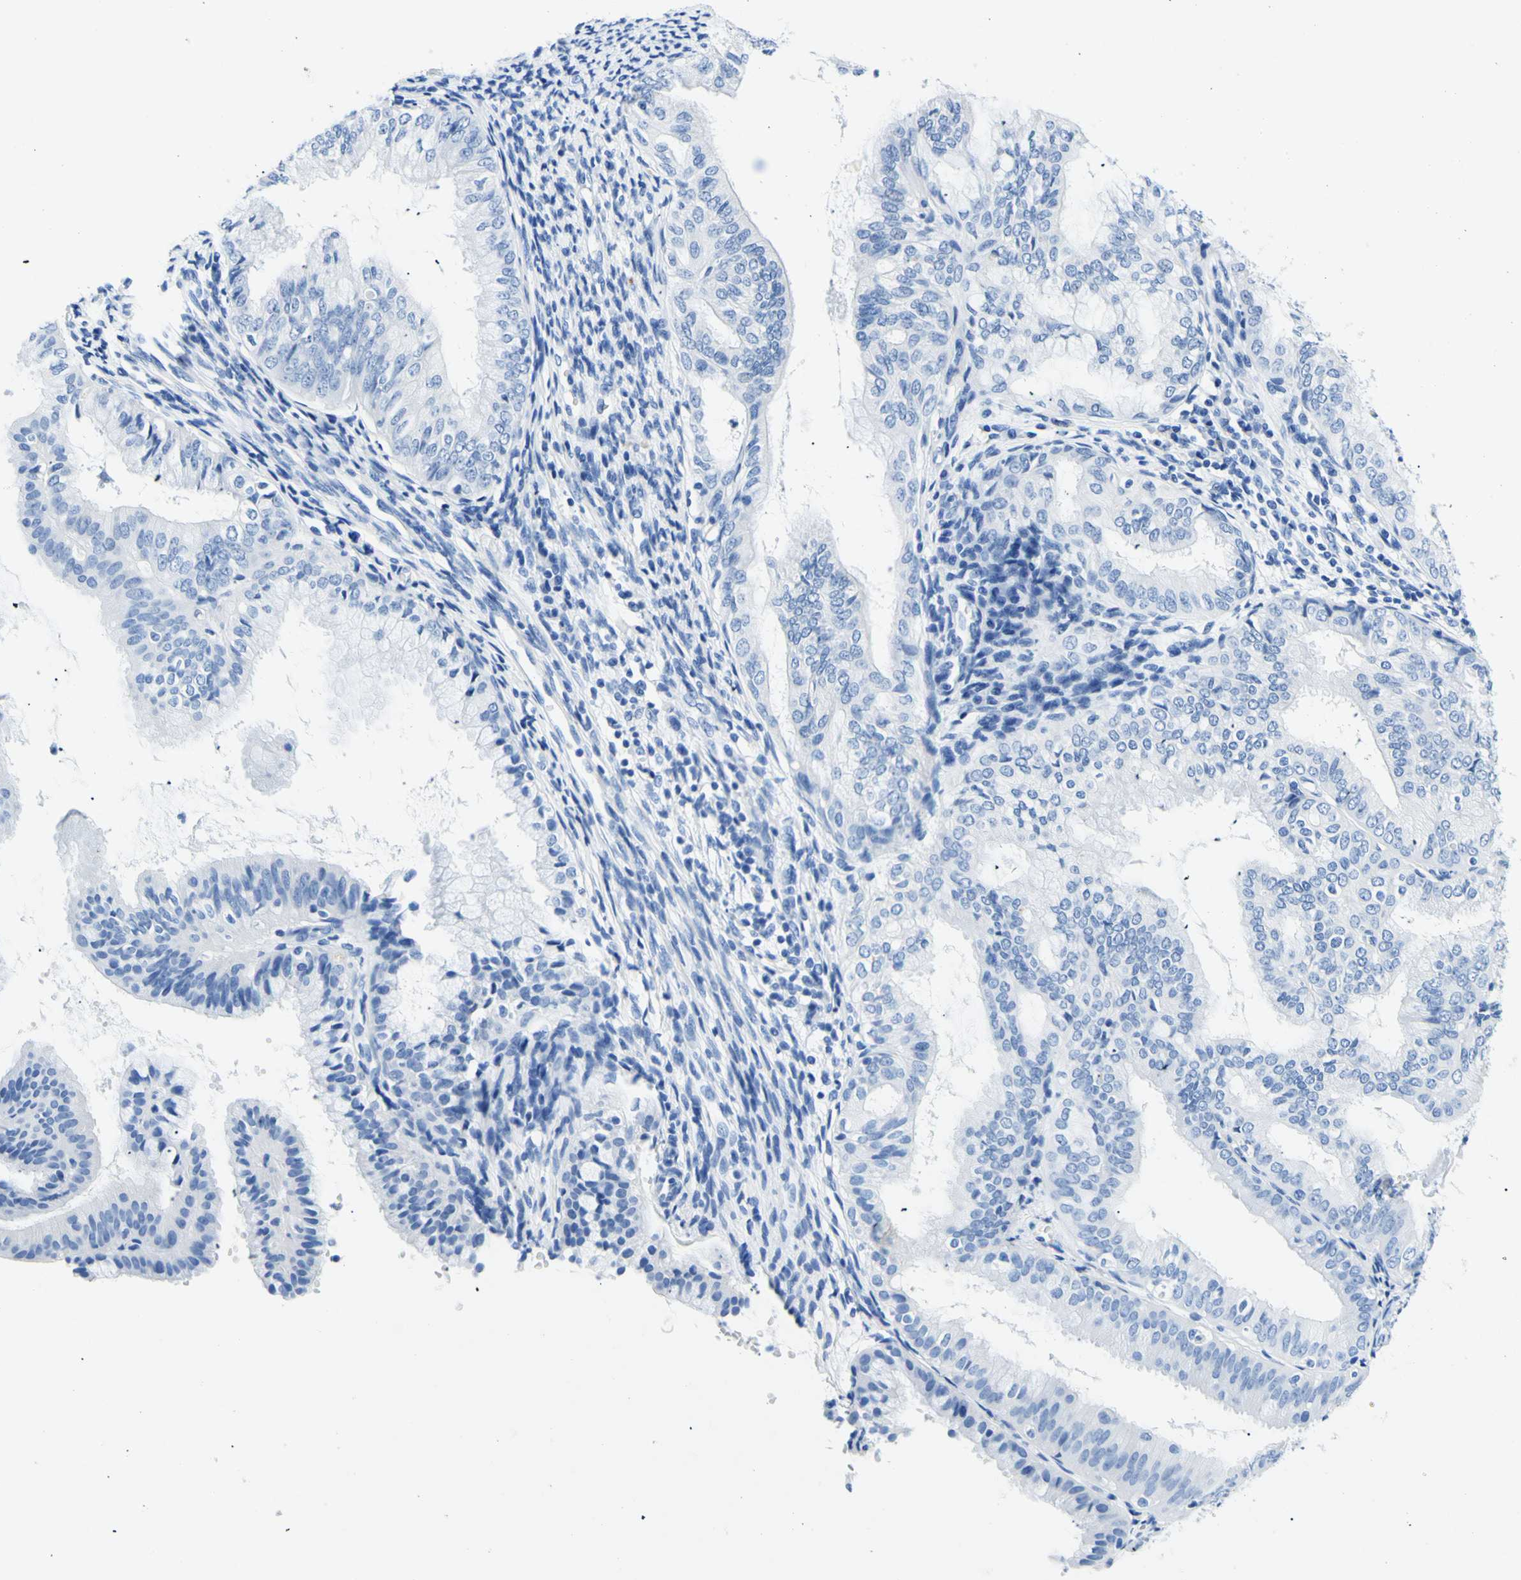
{"staining": {"intensity": "negative", "quantity": "none", "location": "none"}, "tissue": "endometrial cancer", "cell_type": "Tumor cells", "image_type": "cancer", "snomed": [{"axis": "morphology", "description": "Adenocarcinoma, NOS"}, {"axis": "topography", "description": "Endometrium"}], "caption": "Immunohistochemistry micrograph of endometrial cancer (adenocarcinoma) stained for a protein (brown), which exhibits no expression in tumor cells.", "gene": "MYH2", "patient": {"sex": "female", "age": 63}}